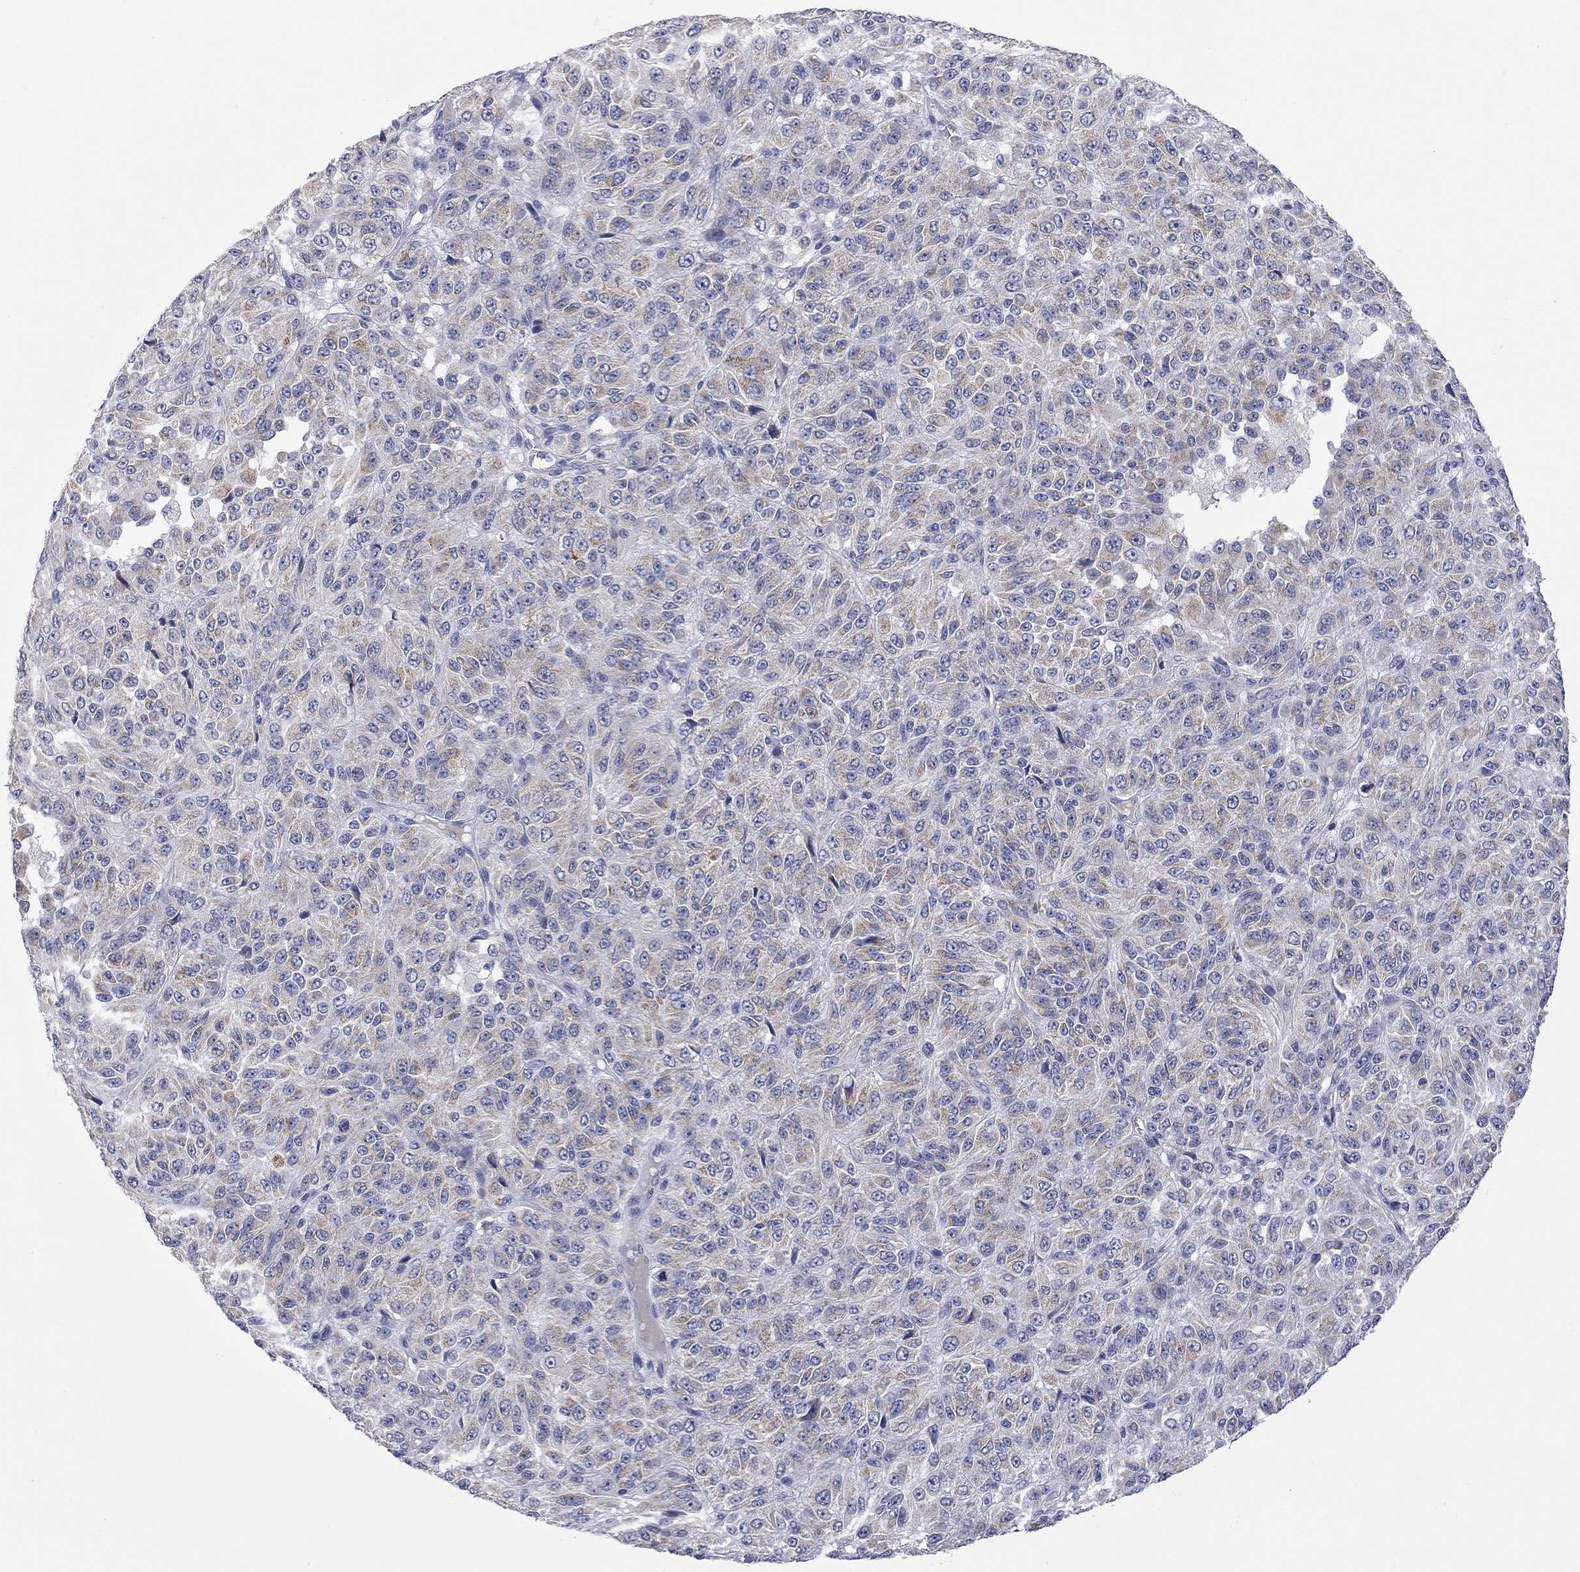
{"staining": {"intensity": "moderate", "quantity": ">75%", "location": "cytoplasmic/membranous"}, "tissue": "melanoma", "cell_type": "Tumor cells", "image_type": "cancer", "snomed": [{"axis": "morphology", "description": "Malignant melanoma, Metastatic site"}, {"axis": "topography", "description": "Brain"}], "caption": "Melanoma tissue reveals moderate cytoplasmic/membranous expression in approximately >75% of tumor cells", "gene": "ABCB4", "patient": {"sex": "female", "age": 56}}